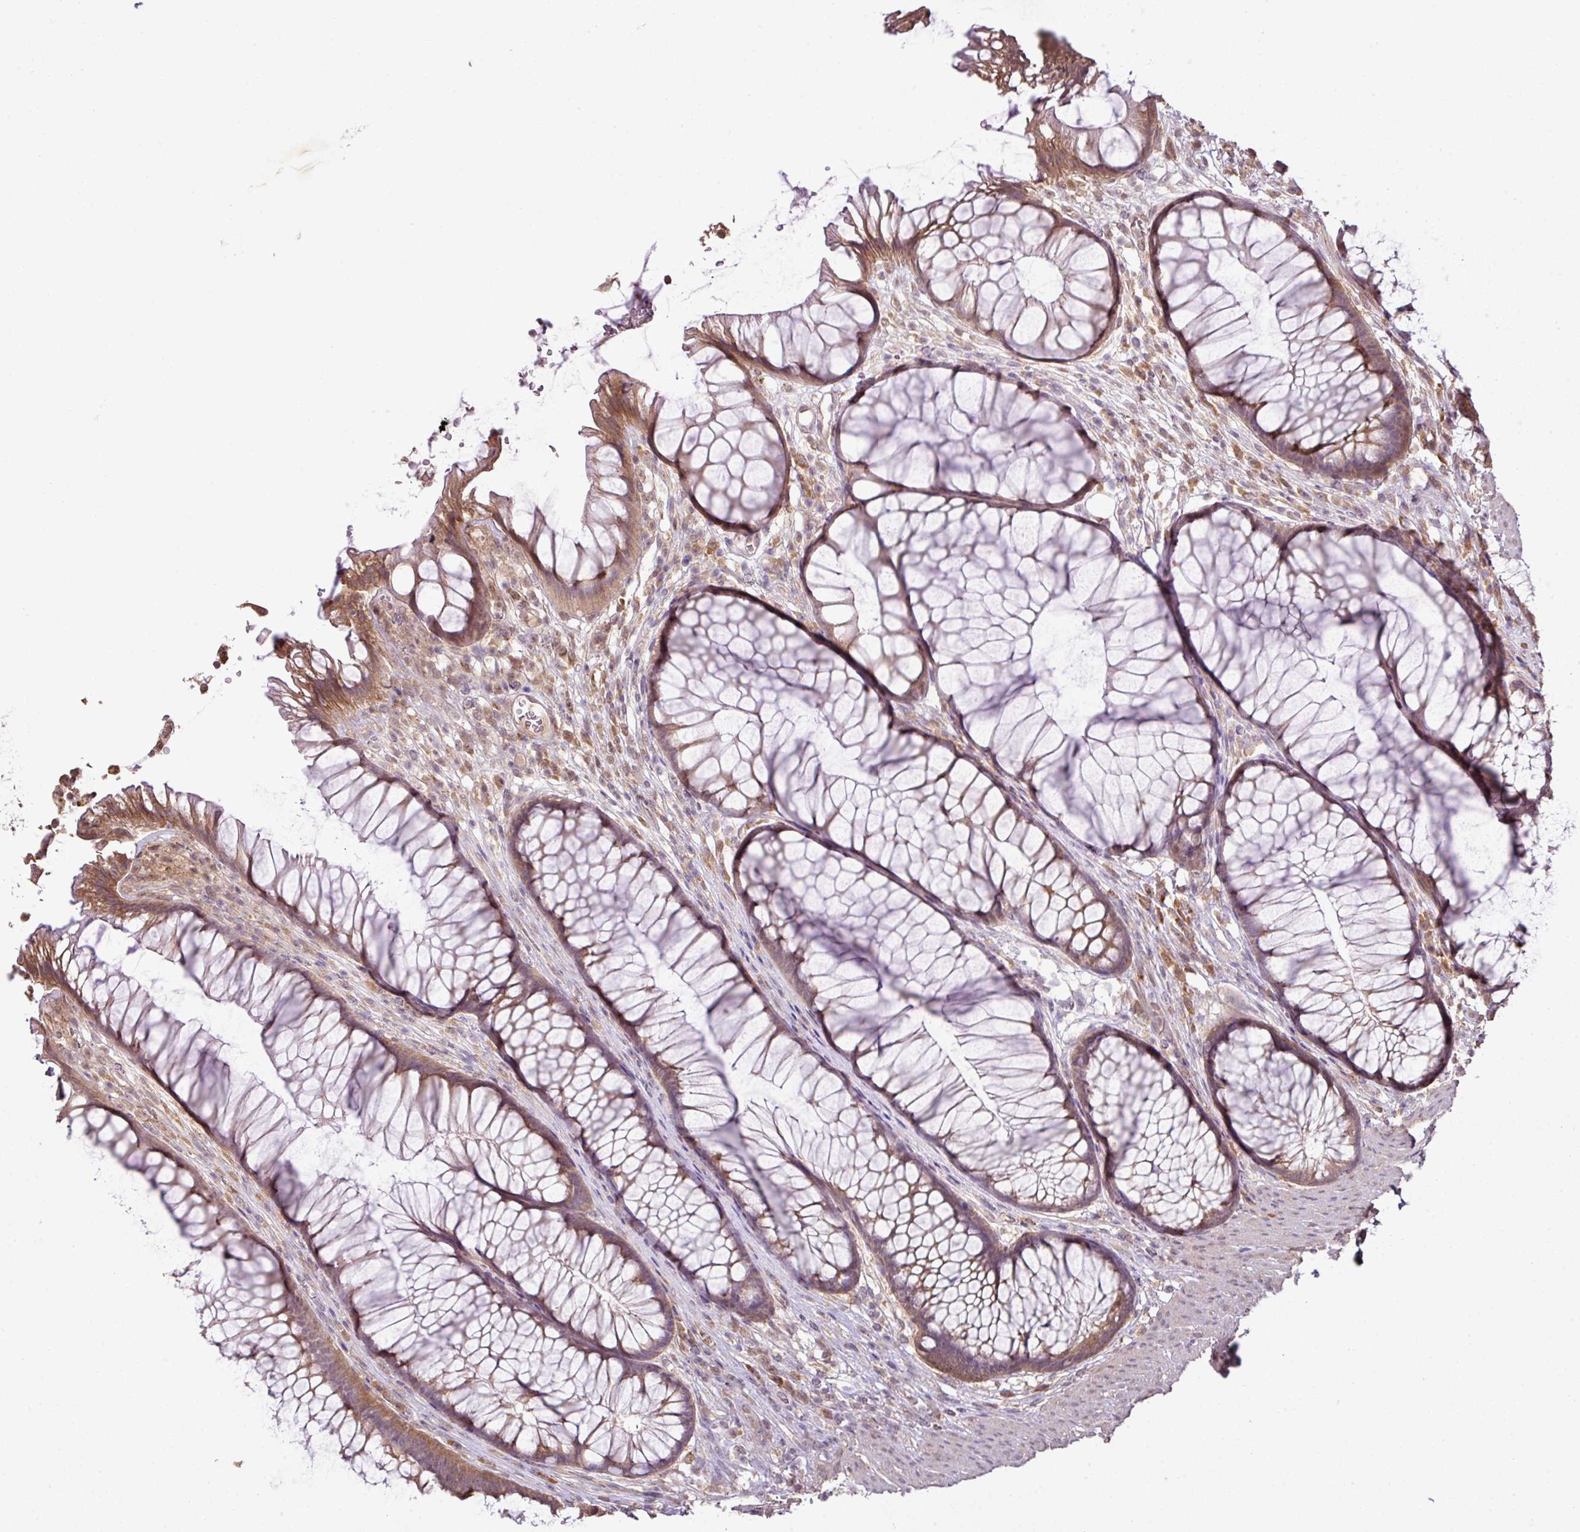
{"staining": {"intensity": "moderate", "quantity": ">75%", "location": "cytoplasmic/membranous"}, "tissue": "rectum", "cell_type": "Glandular cells", "image_type": "normal", "snomed": [{"axis": "morphology", "description": "Normal tissue, NOS"}, {"axis": "topography", "description": "Smooth muscle"}, {"axis": "topography", "description": "Rectum"}], "caption": "Brown immunohistochemical staining in benign rectum reveals moderate cytoplasmic/membranous expression in about >75% of glandular cells.", "gene": "DNAAF4", "patient": {"sex": "male", "age": 53}}